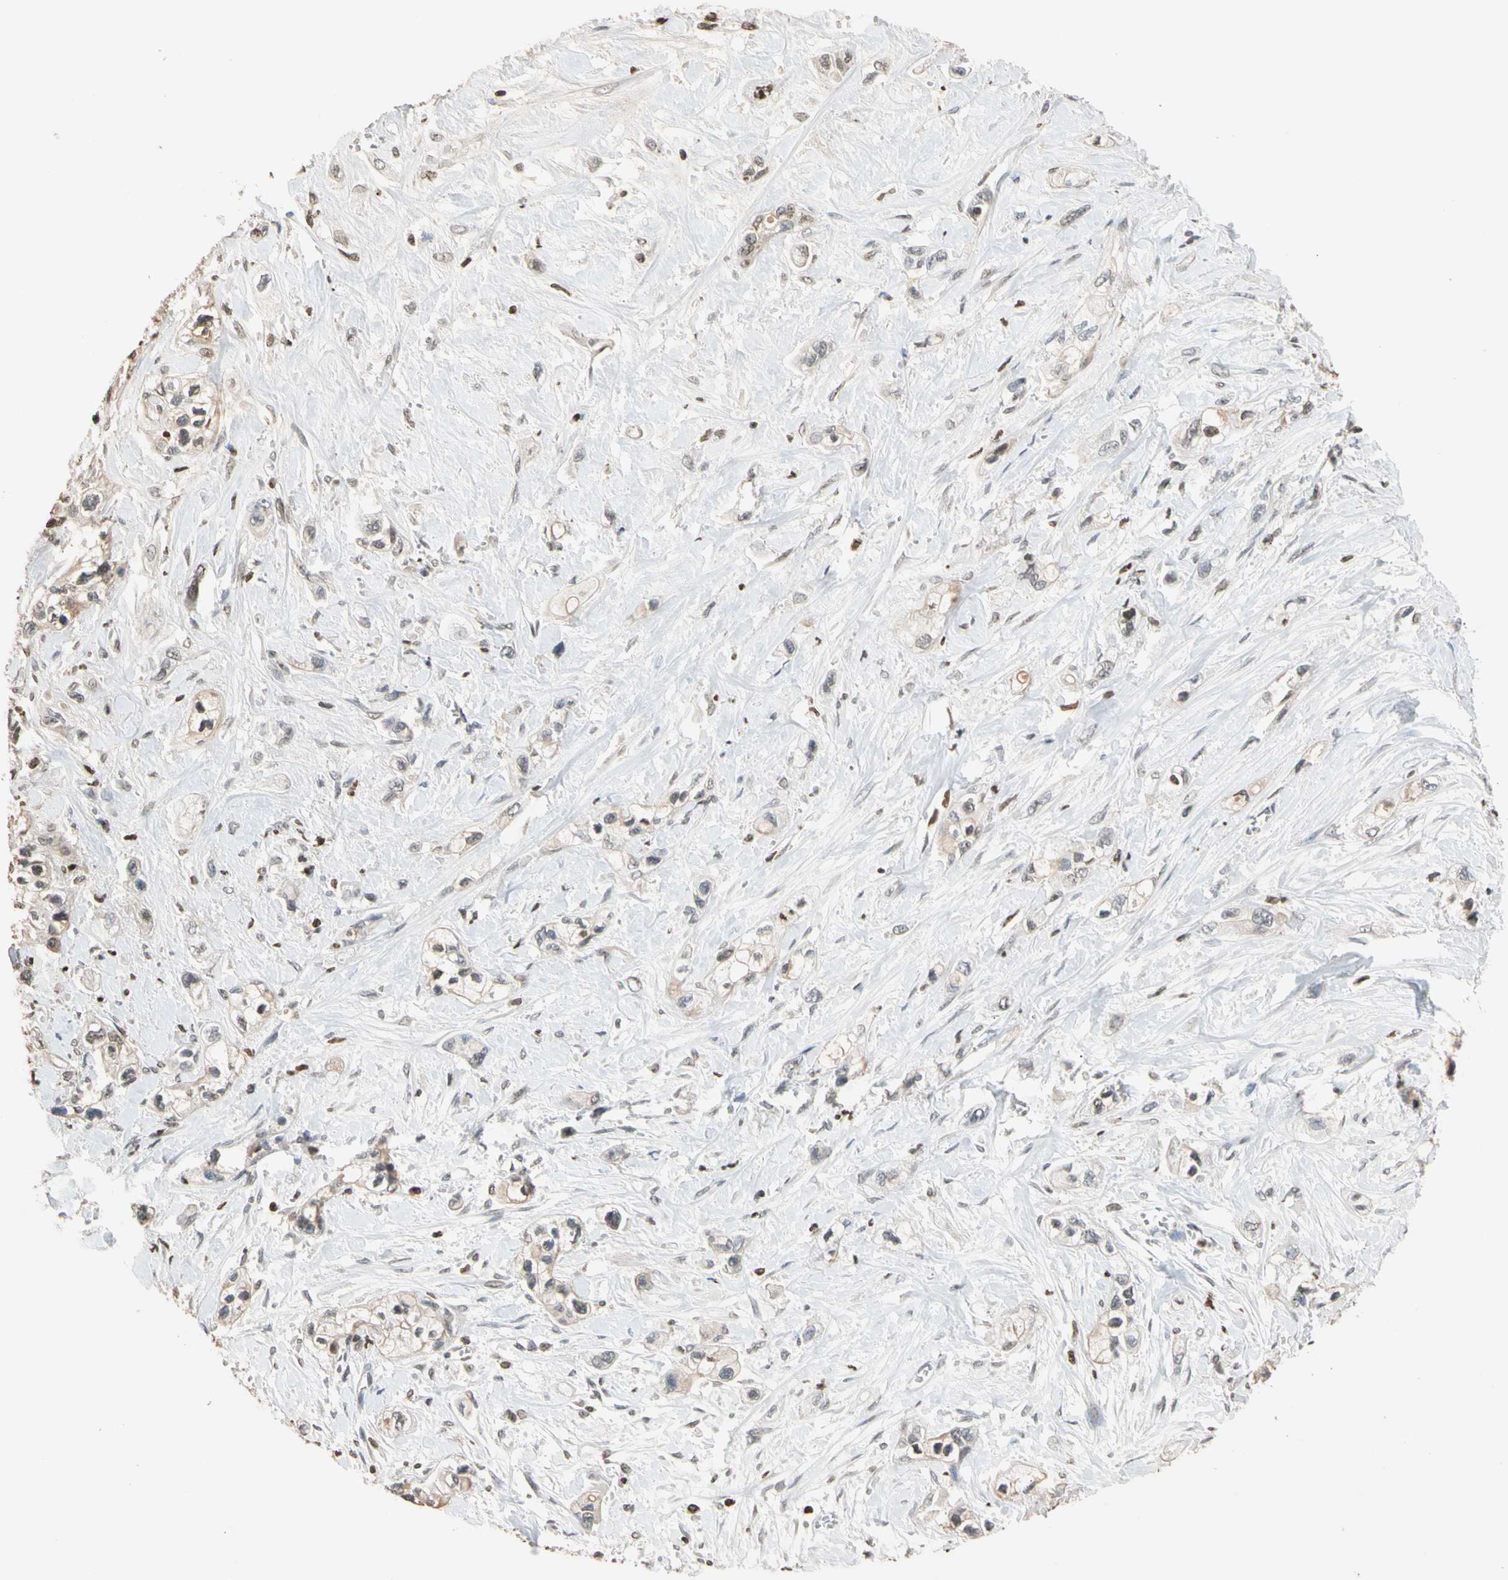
{"staining": {"intensity": "negative", "quantity": "none", "location": "none"}, "tissue": "pancreatic cancer", "cell_type": "Tumor cells", "image_type": "cancer", "snomed": [{"axis": "morphology", "description": "Adenocarcinoma, NOS"}, {"axis": "topography", "description": "Pancreas"}], "caption": "Pancreatic cancer was stained to show a protein in brown. There is no significant positivity in tumor cells.", "gene": "GPX4", "patient": {"sex": "male", "age": 74}}